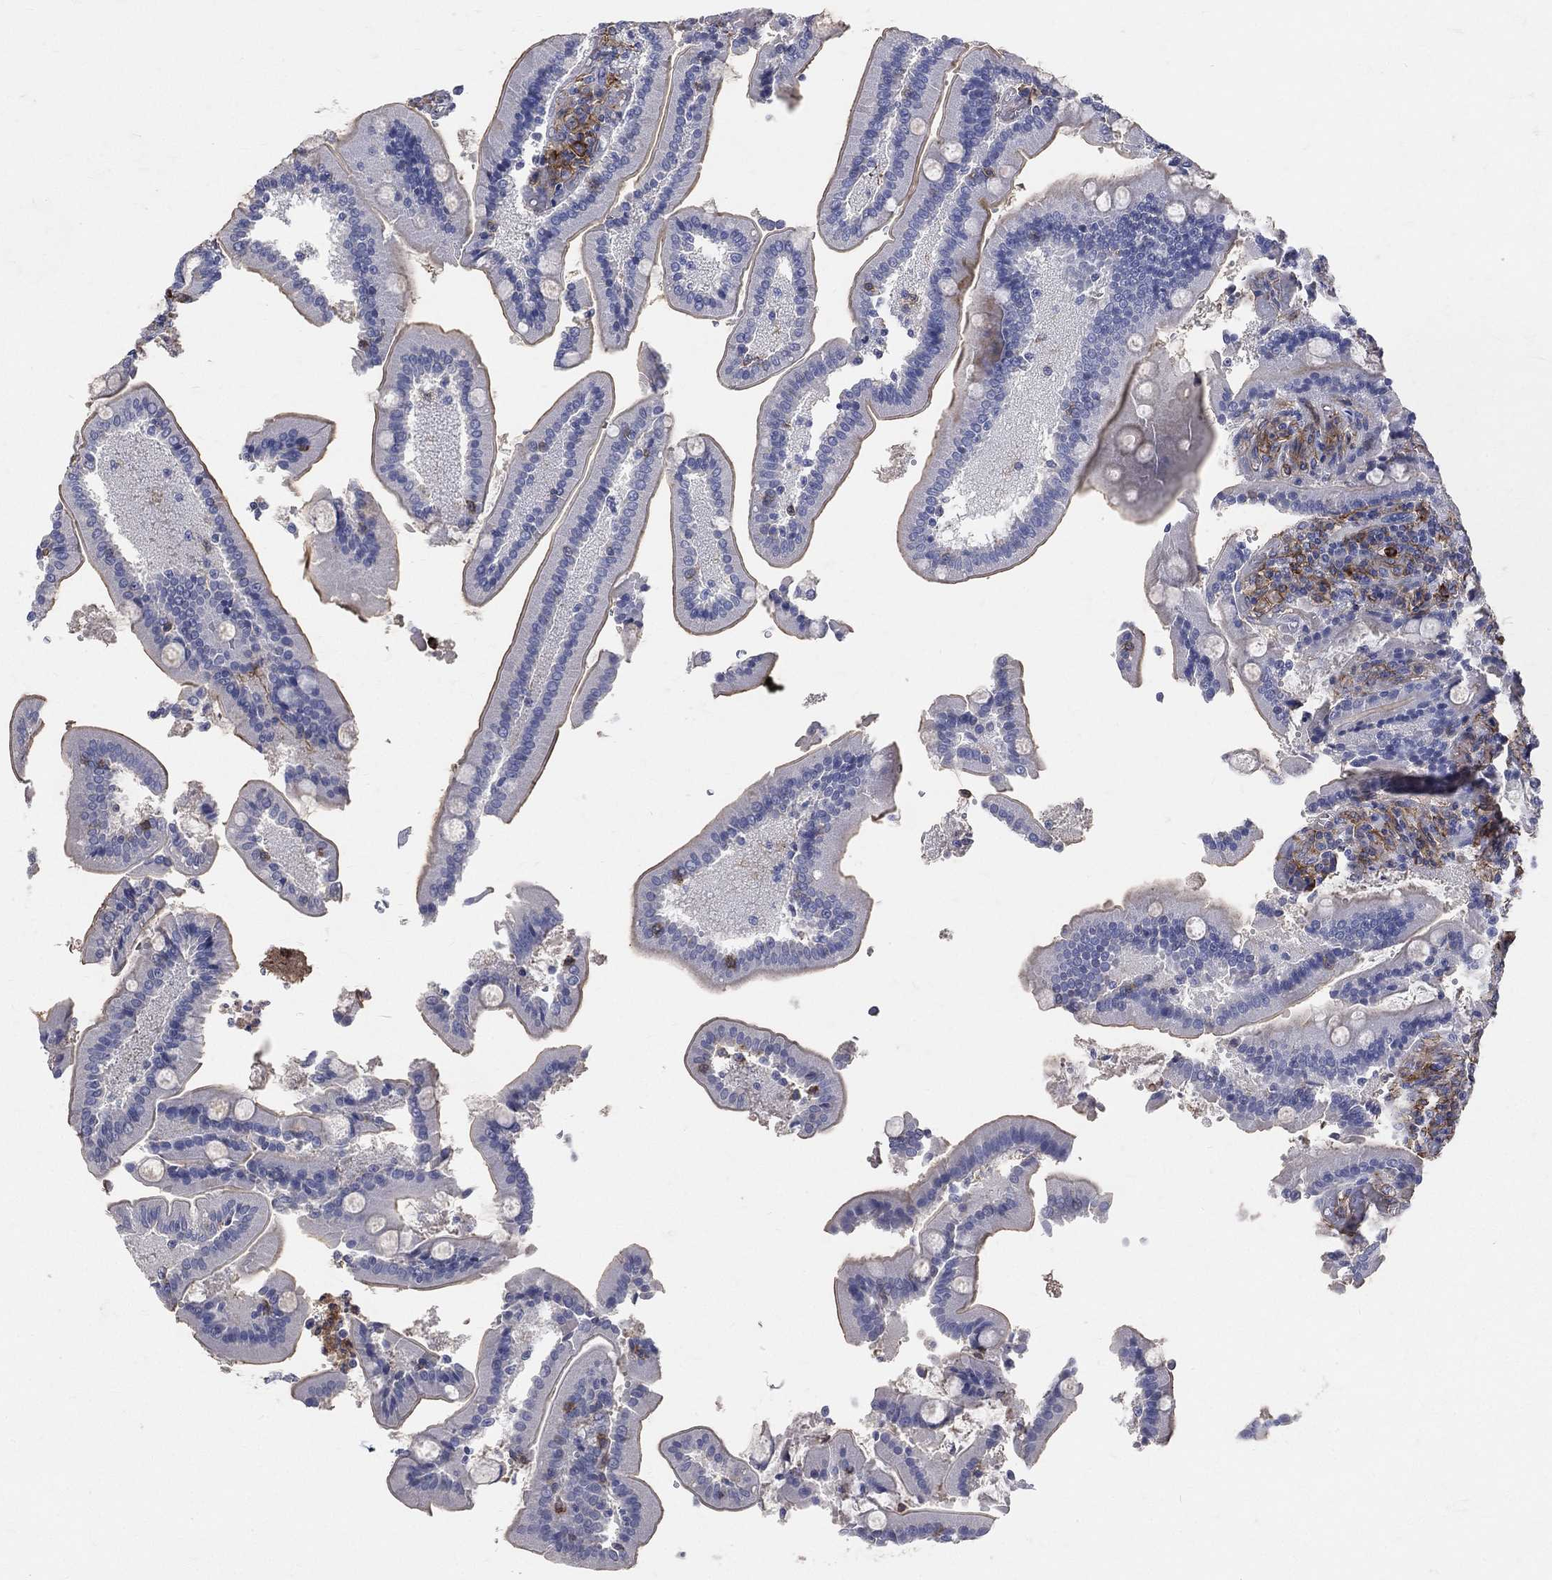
{"staining": {"intensity": "moderate", "quantity": "<25%", "location": "cytoplasmic/membranous"}, "tissue": "duodenum", "cell_type": "Glandular cells", "image_type": "normal", "snomed": [{"axis": "morphology", "description": "Normal tissue, NOS"}, {"axis": "topography", "description": "Duodenum"}], "caption": "Protein analysis of benign duodenum shows moderate cytoplasmic/membranous positivity in about <25% of glandular cells.", "gene": "CD33", "patient": {"sex": "female", "age": 62}}